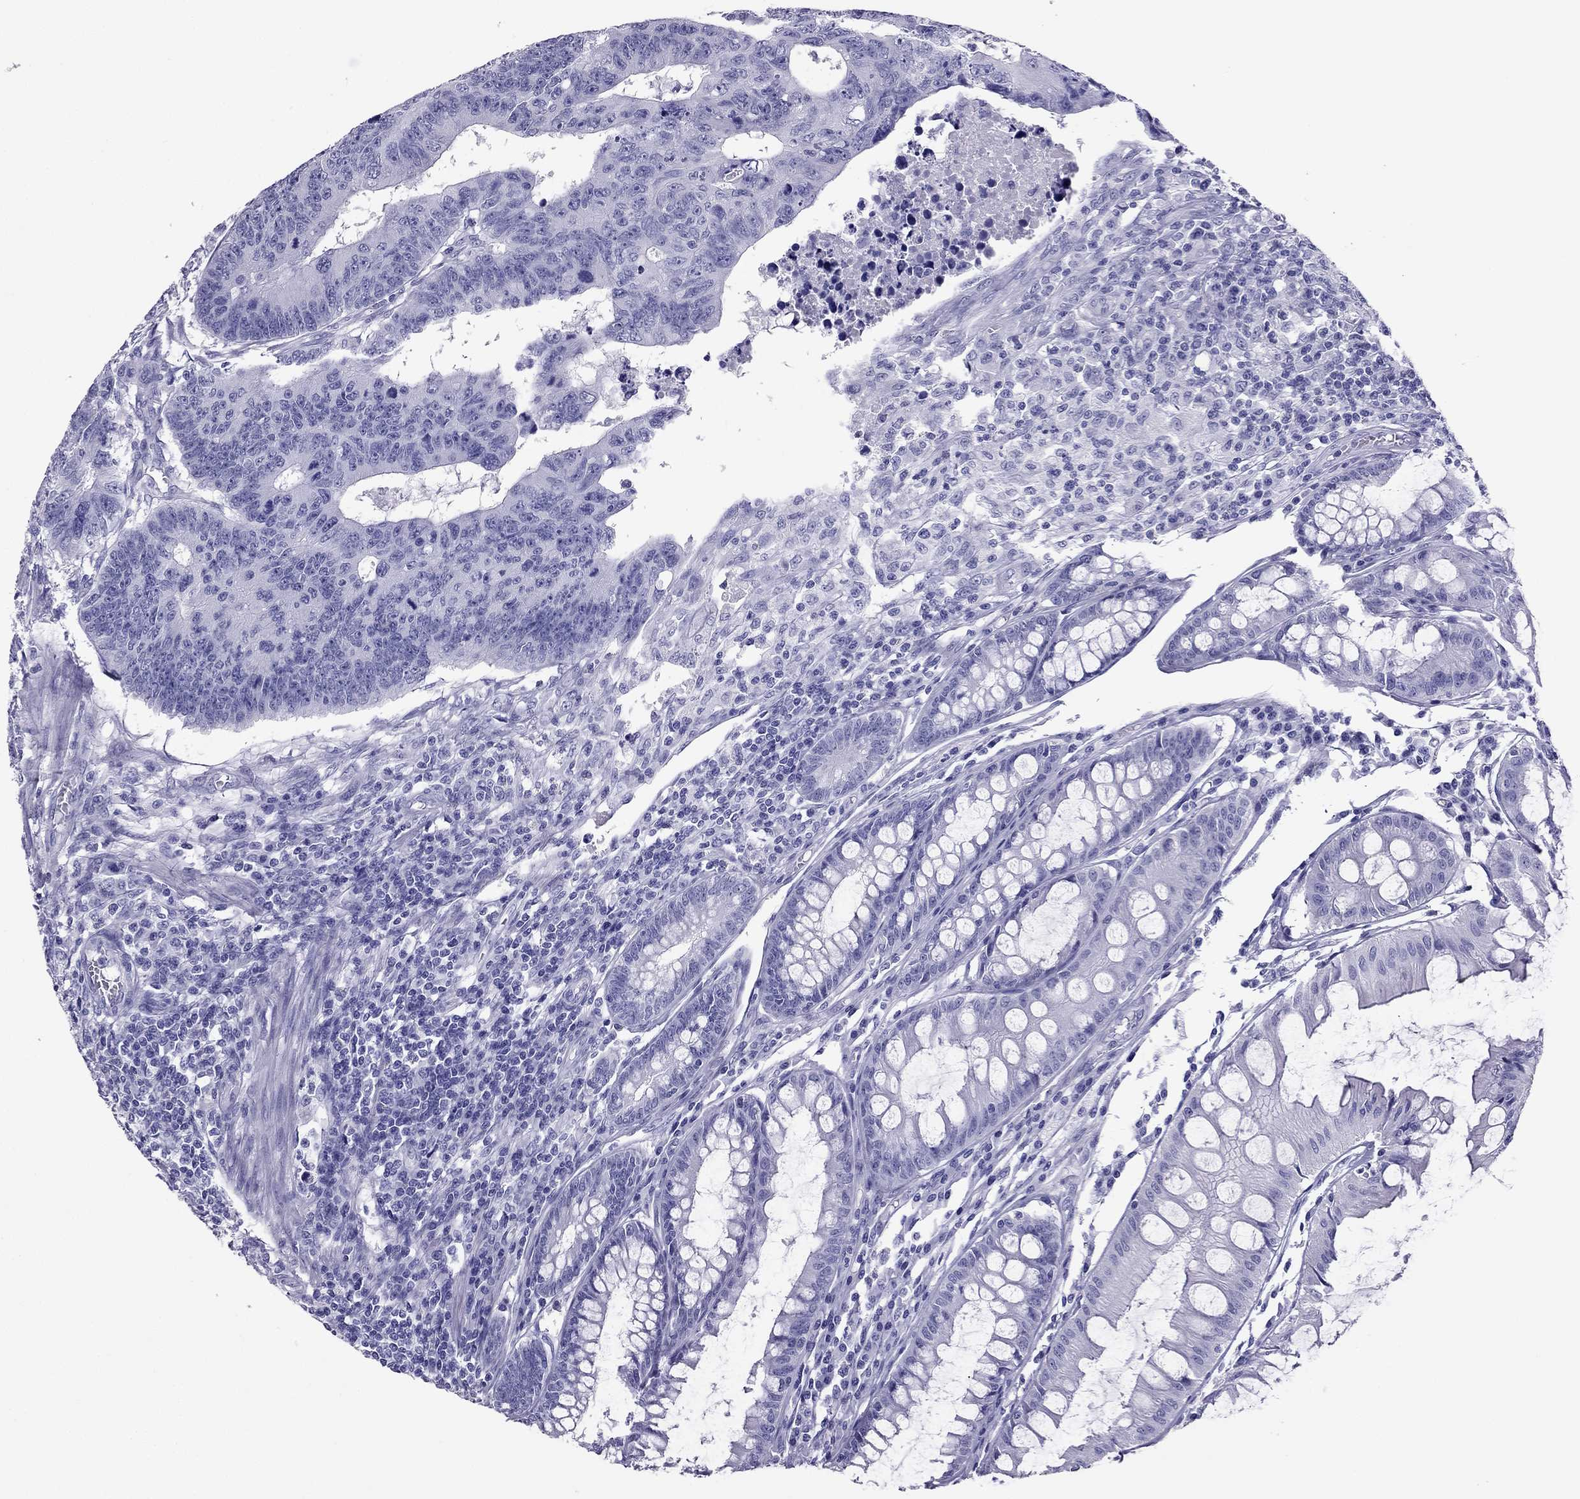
{"staining": {"intensity": "negative", "quantity": "none", "location": "none"}, "tissue": "colorectal cancer", "cell_type": "Tumor cells", "image_type": "cancer", "snomed": [{"axis": "morphology", "description": "Adenocarcinoma, NOS"}, {"axis": "topography", "description": "Rectum"}], "caption": "Immunohistochemistry (IHC) image of neoplastic tissue: adenocarcinoma (colorectal) stained with DAB (3,3'-diaminobenzidine) displays no significant protein expression in tumor cells.", "gene": "PDE6A", "patient": {"sex": "female", "age": 85}}